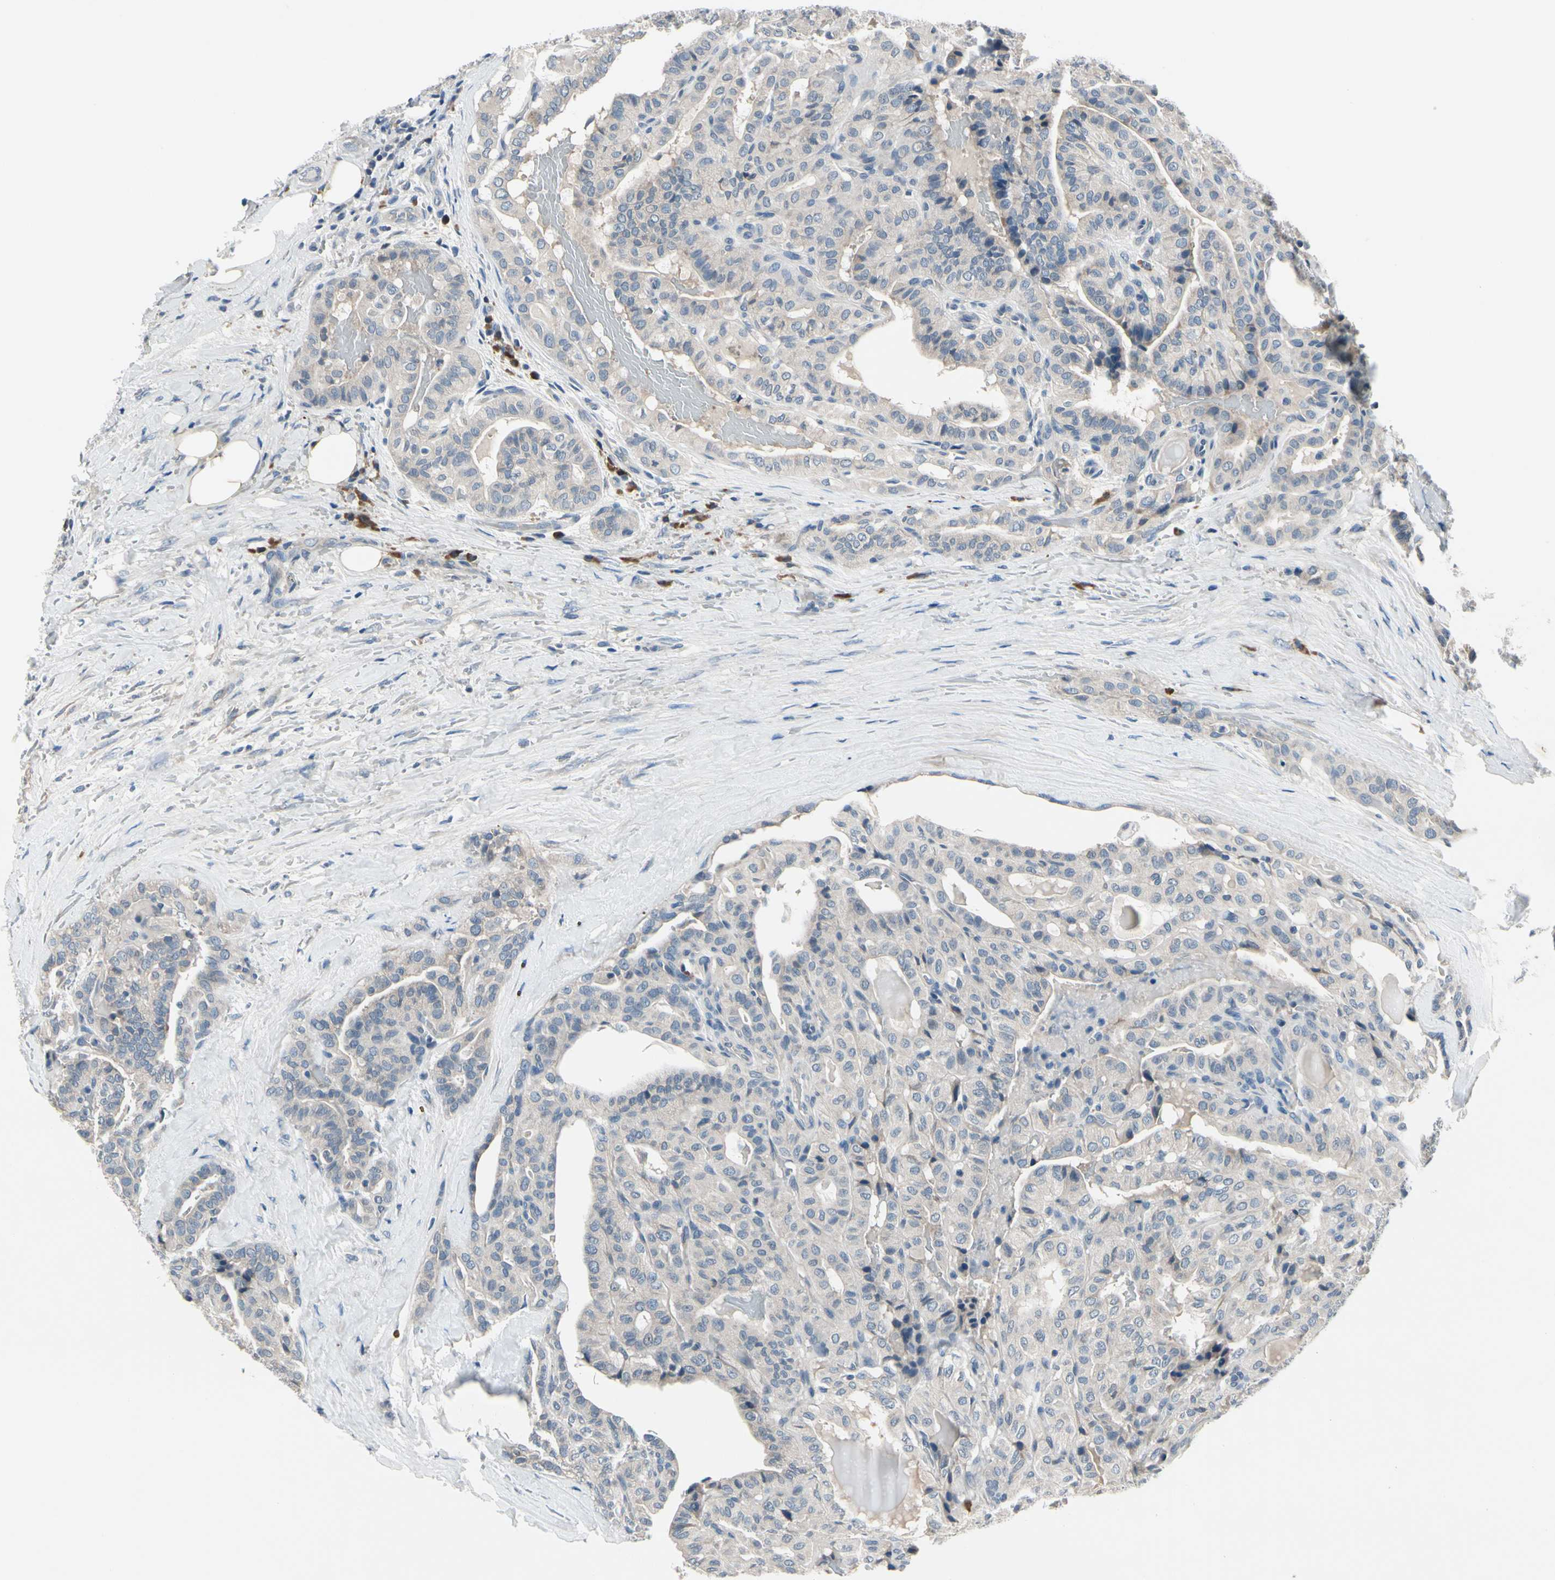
{"staining": {"intensity": "weak", "quantity": ">75%", "location": "cytoplasmic/membranous"}, "tissue": "thyroid cancer", "cell_type": "Tumor cells", "image_type": "cancer", "snomed": [{"axis": "morphology", "description": "Papillary adenocarcinoma, NOS"}, {"axis": "topography", "description": "Thyroid gland"}], "caption": "Papillary adenocarcinoma (thyroid) was stained to show a protein in brown. There is low levels of weak cytoplasmic/membranous staining in about >75% of tumor cells. The staining is performed using DAB brown chromogen to label protein expression. The nuclei are counter-stained blue using hematoxylin.", "gene": "SELENOK", "patient": {"sex": "male", "age": 77}}